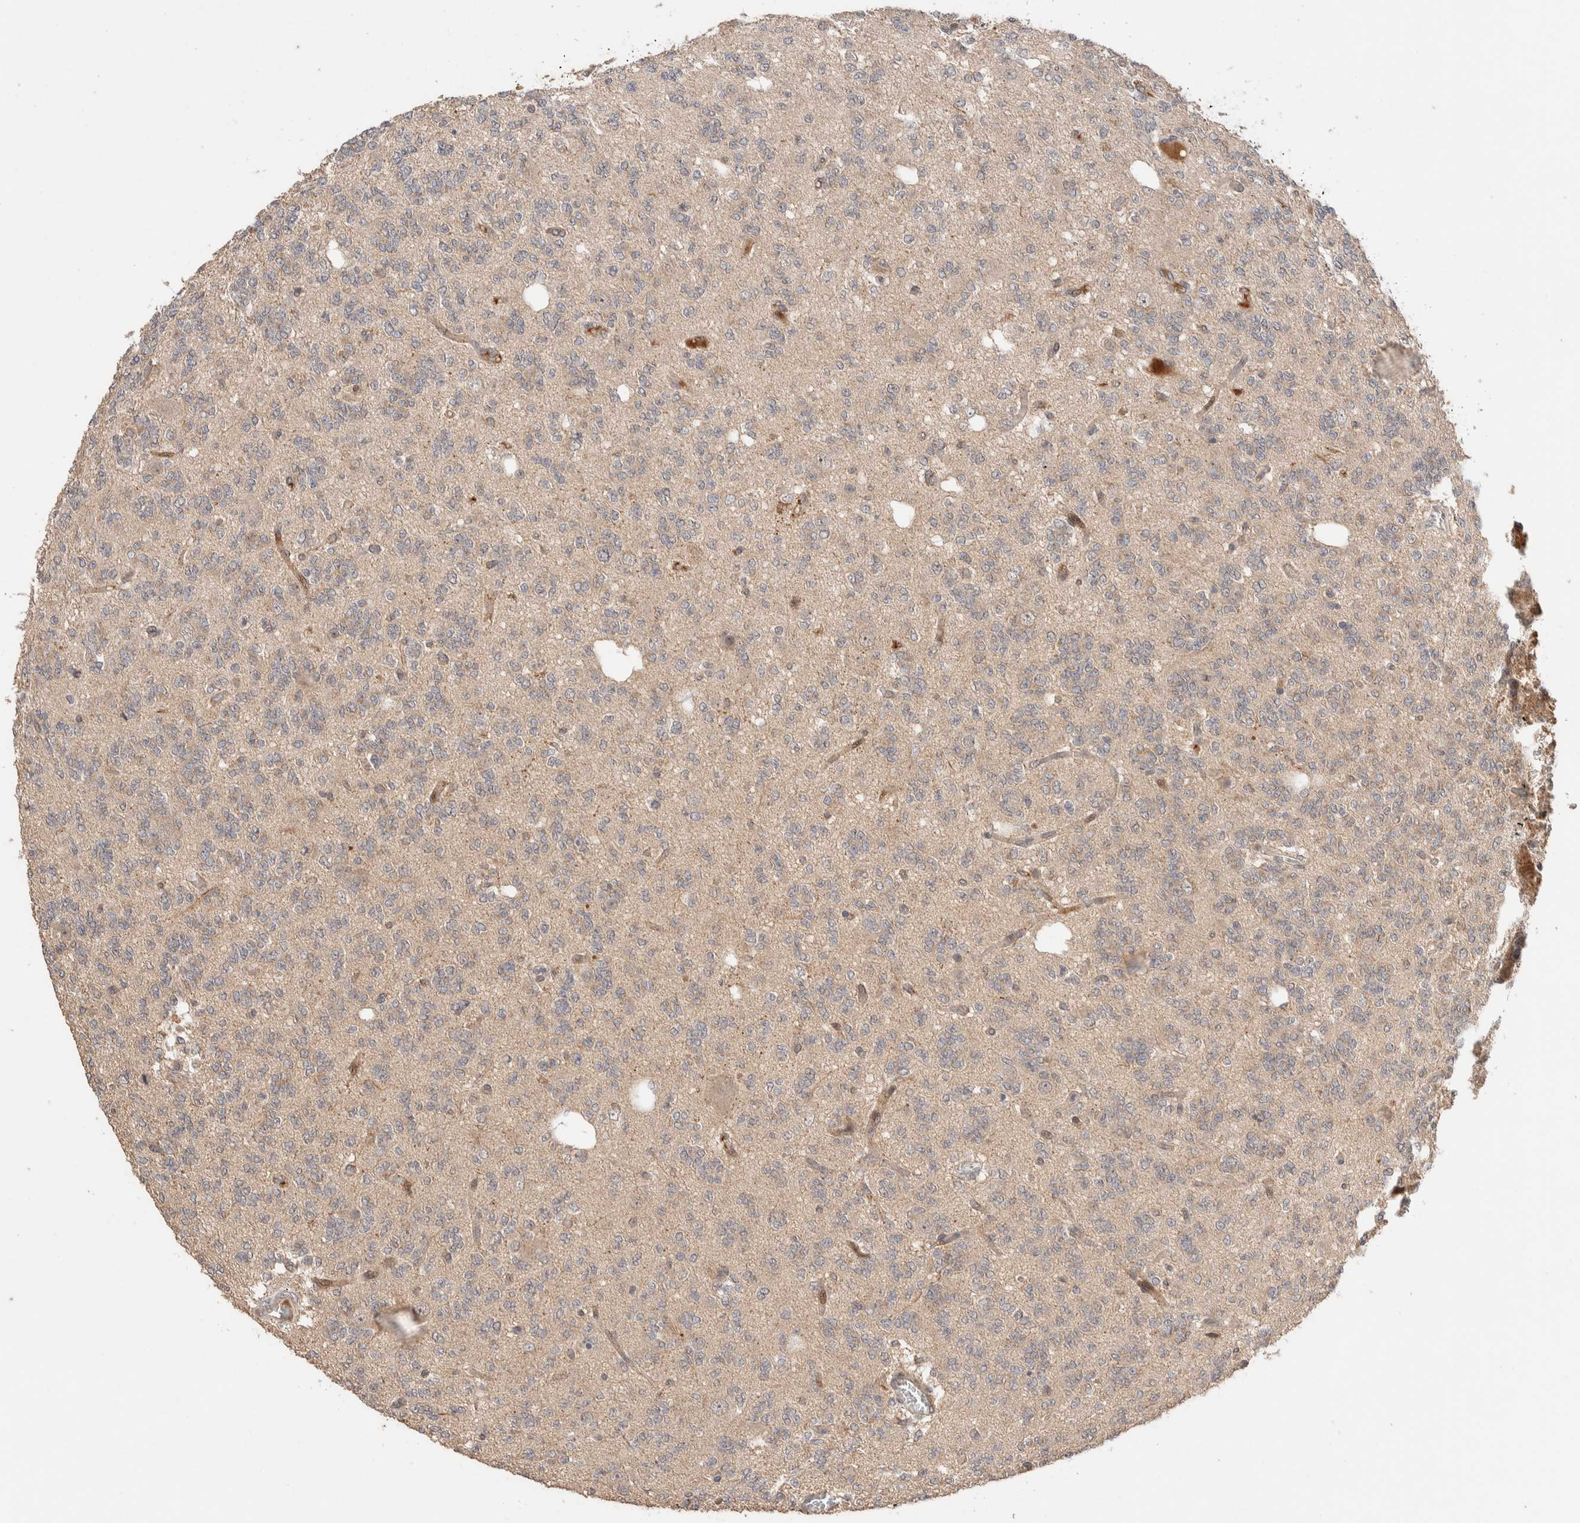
{"staining": {"intensity": "weak", "quantity": "25%-75%", "location": "cytoplasmic/membranous"}, "tissue": "glioma", "cell_type": "Tumor cells", "image_type": "cancer", "snomed": [{"axis": "morphology", "description": "Glioma, malignant, Low grade"}, {"axis": "topography", "description": "Brain"}], "caption": "There is low levels of weak cytoplasmic/membranous expression in tumor cells of malignant low-grade glioma, as demonstrated by immunohistochemical staining (brown color).", "gene": "PRDM15", "patient": {"sex": "male", "age": 38}}